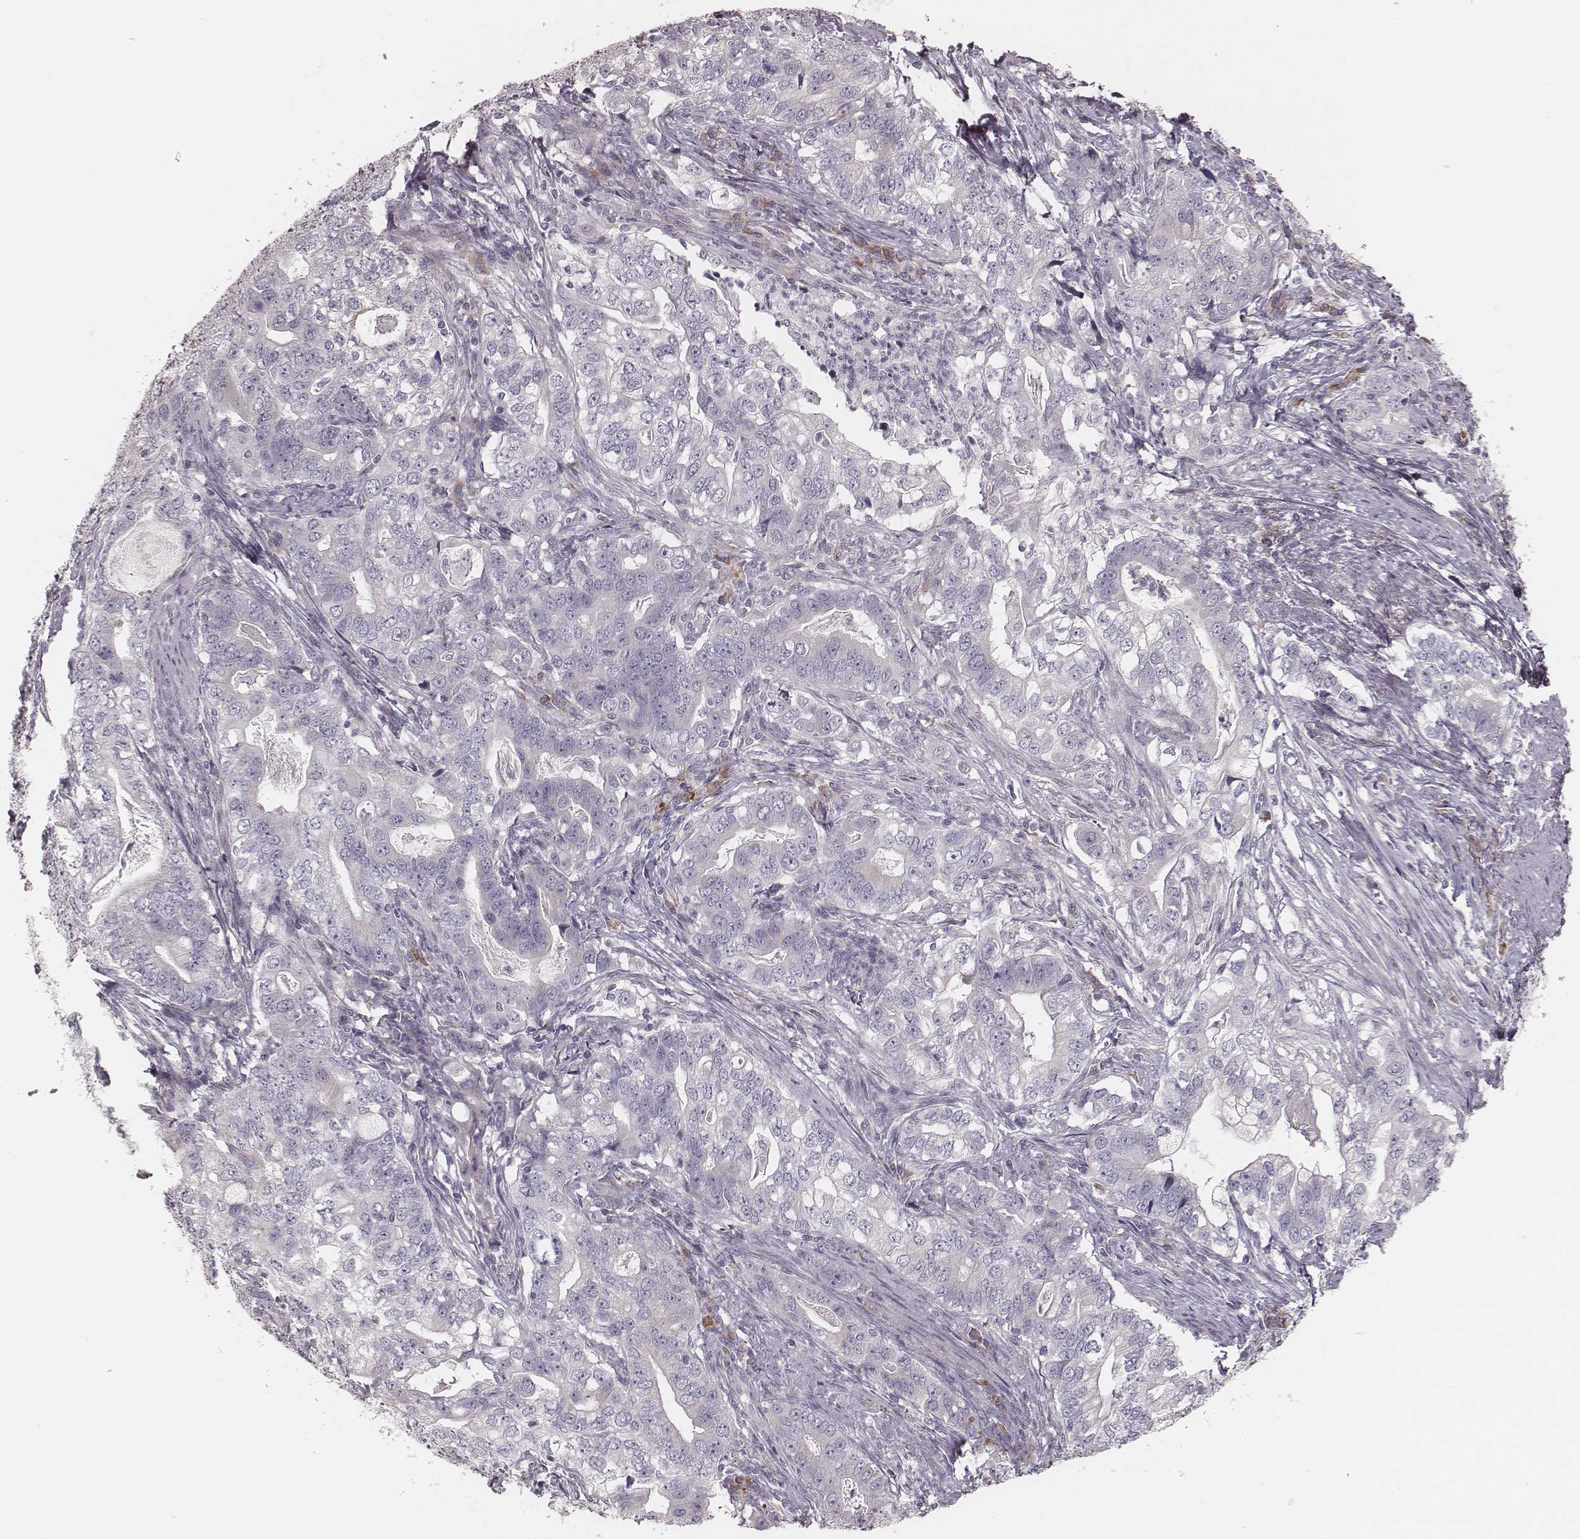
{"staining": {"intensity": "negative", "quantity": "none", "location": "none"}, "tissue": "stomach cancer", "cell_type": "Tumor cells", "image_type": "cancer", "snomed": [{"axis": "morphology", "description": "Adenocarcinoma, NOS"}, {"axis": "topography", "description": "Stomach, lower"}], "caption": "High magnification brightfield microscopy of stomach cancer stained with DAB (brown) and counterstained with hematoxylin (blue): tumor cells show no significant expression.", "gene": "KIF5C", "patient": {"sex": "female", "age": 72}}